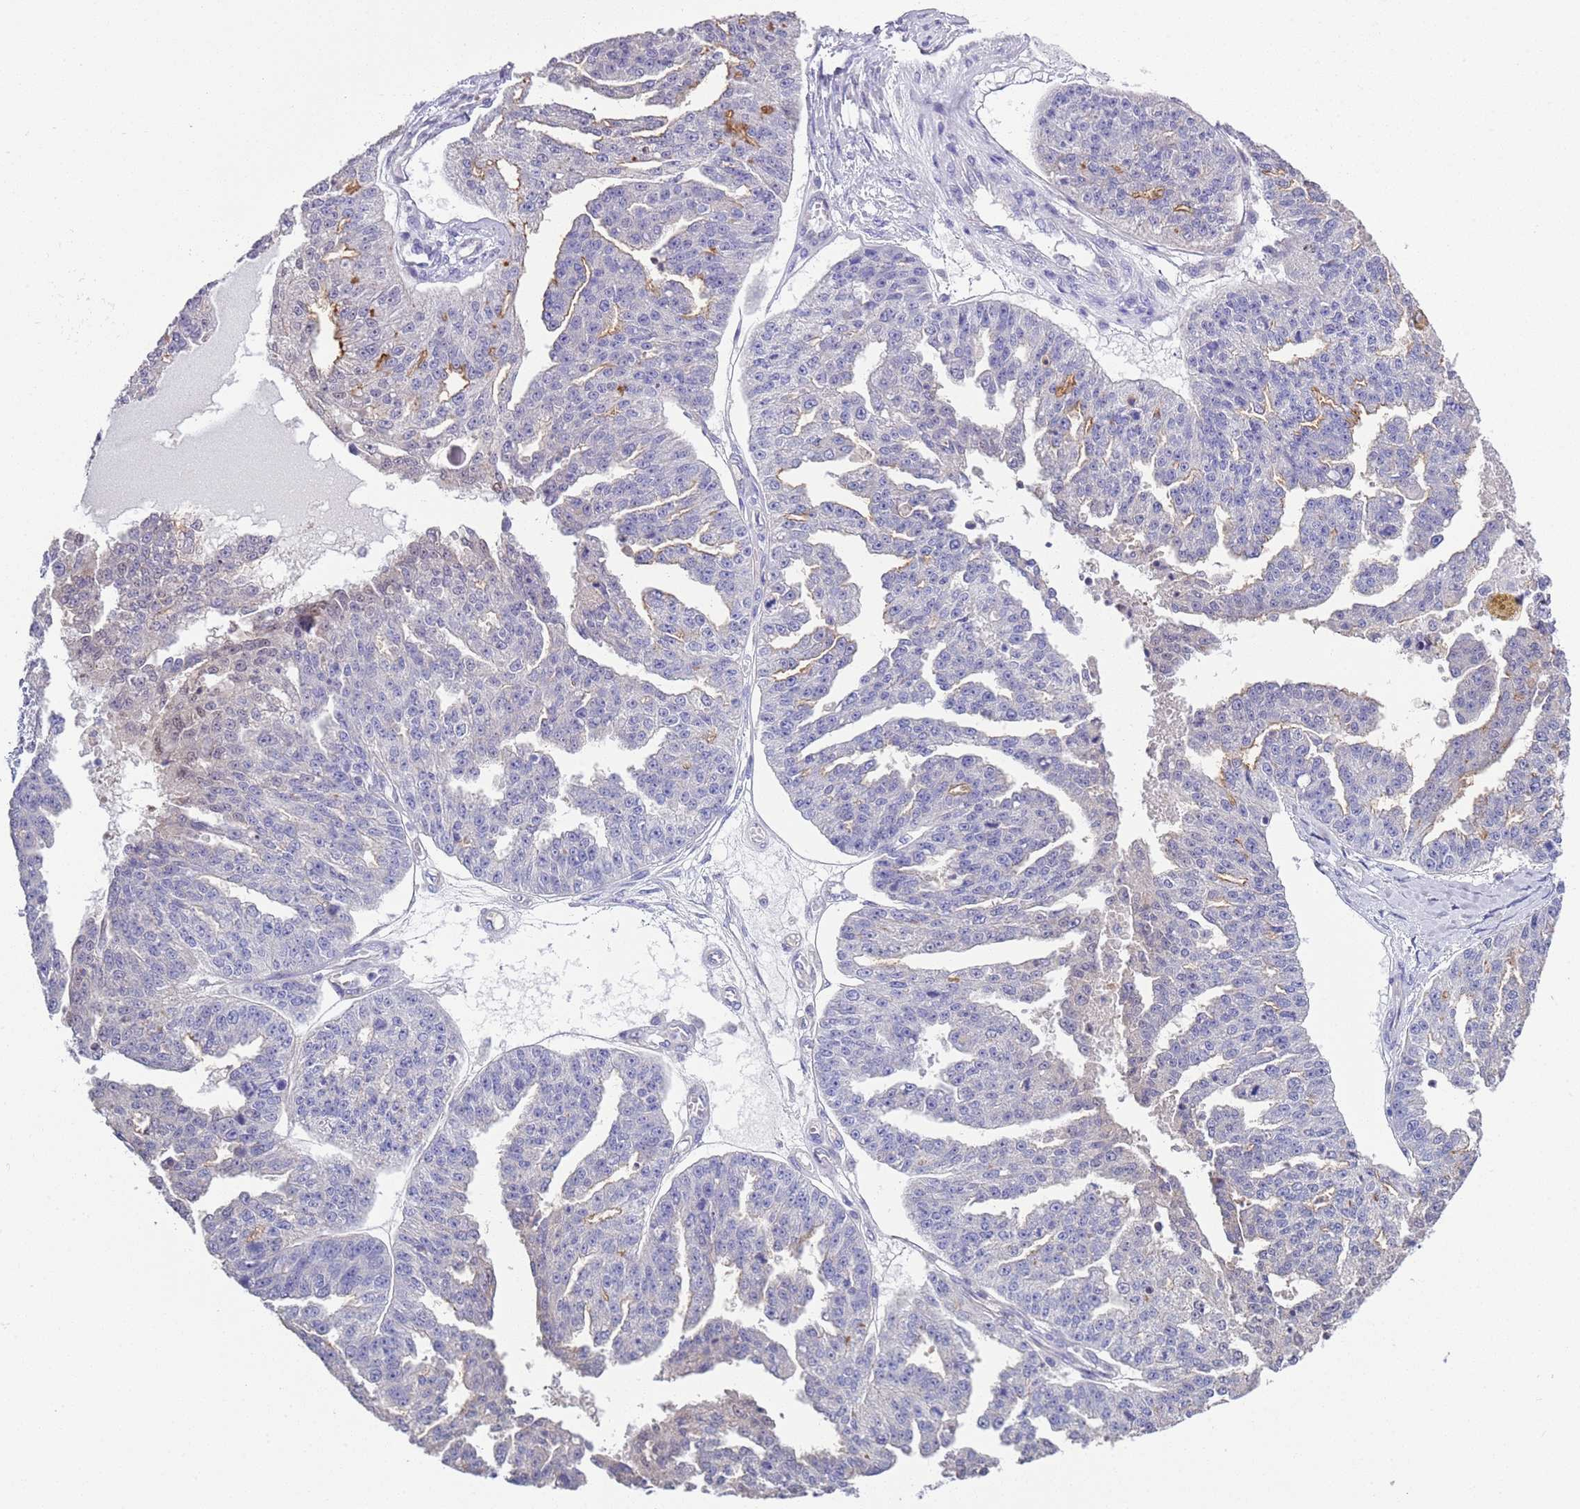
{"staining": {"intensity": "moderate", "quantity": "<25%", "location": "cytoplasmic/membranous"}, "tissue": "ovarian cancer", "cell_type": "Tumor cells", "image_type": "cancer", "snomed": [{"axis": "morphology", "description": "Cystadenocarcinoma, serous, NOS"}, {"axis": "topography", "description": "Ovary"}], "caption": "Ovarian cancer (serous cystadenocarcinoma) tissue displays moderate cytoplasmic/membranous expression in about <25% of tumor cells, visualized by immunohistochemistry.", "gene": "BRMS1L", "patient": {"sex": "female", "age": 58}}